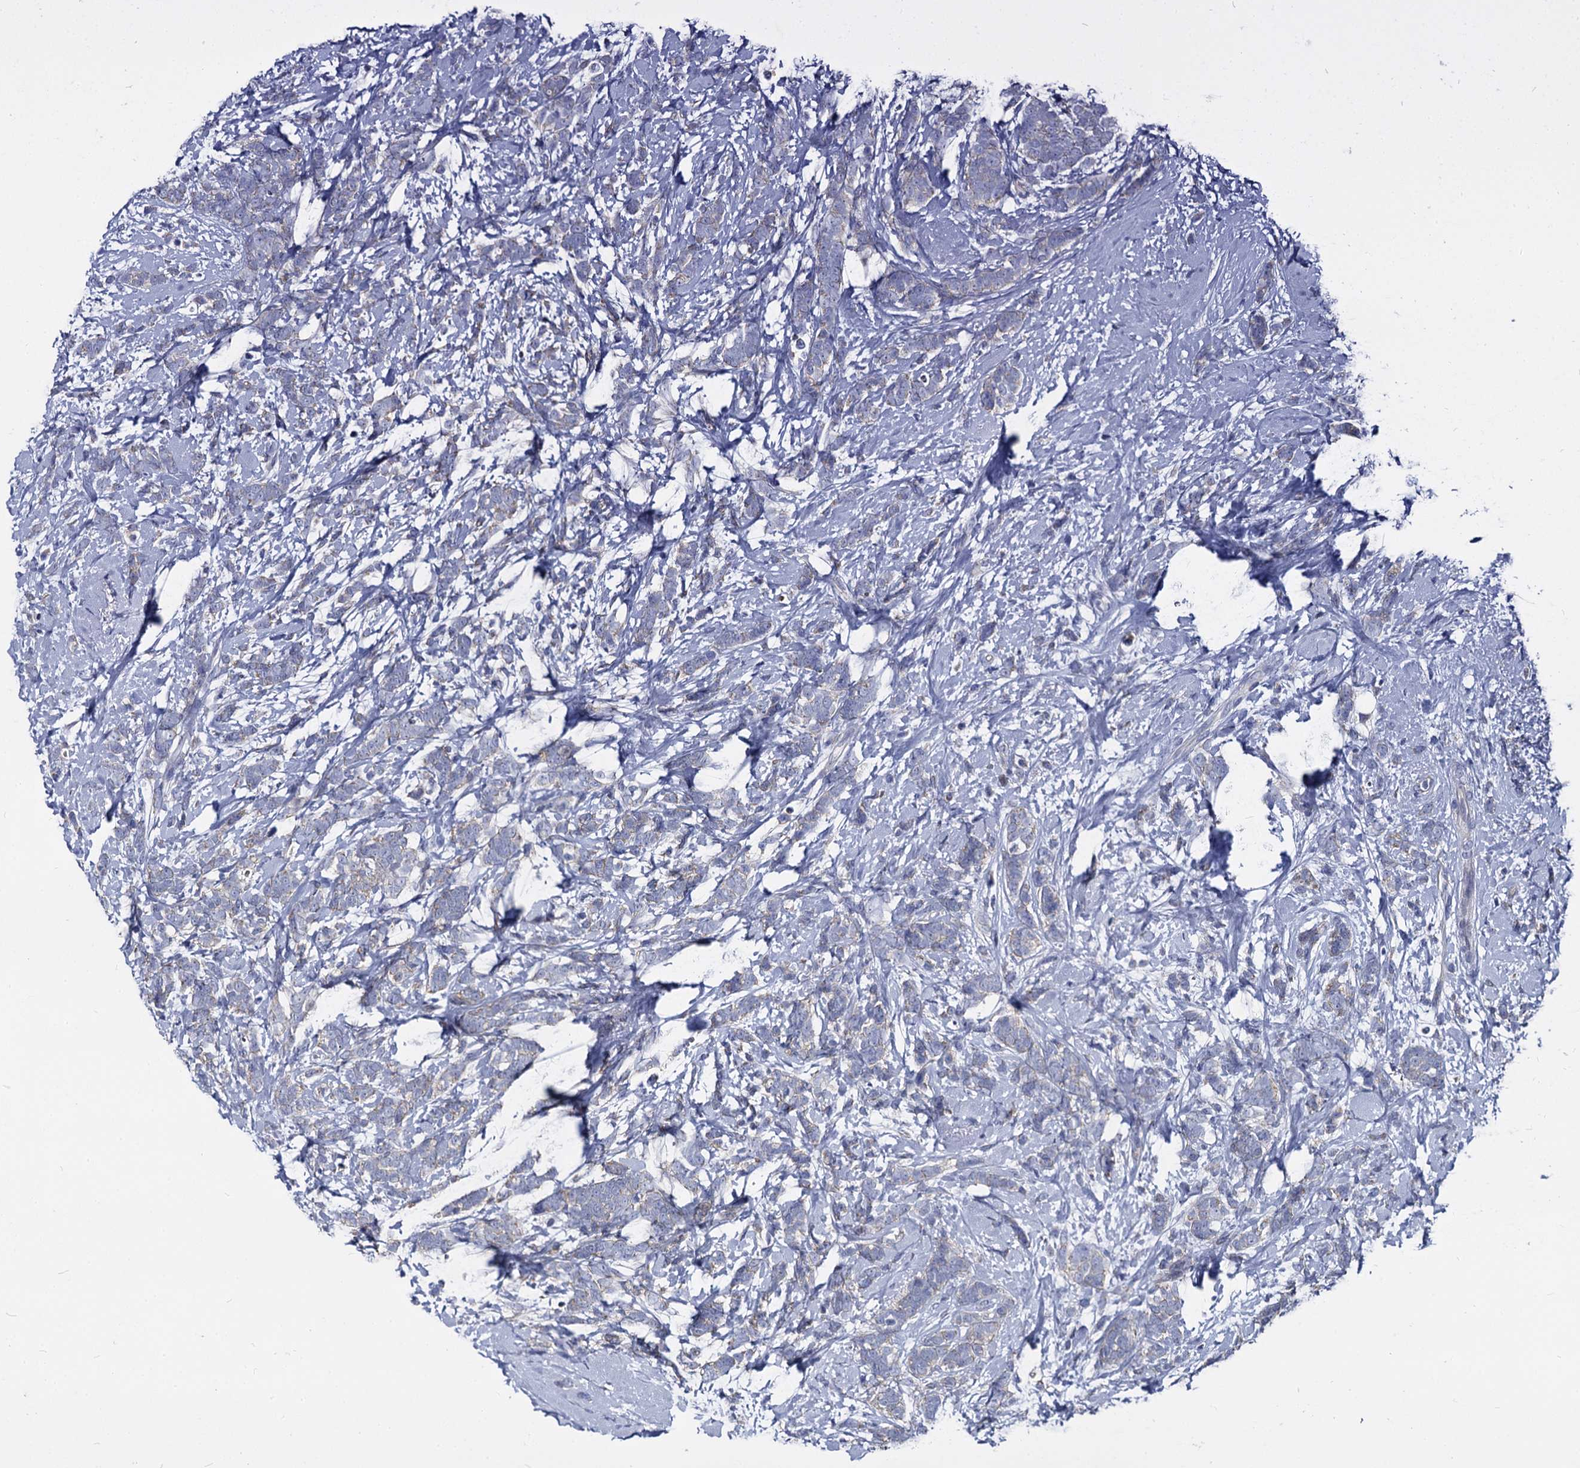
{"staining": {"intensity": "negative", "quantity": "none", "location": "none"}, "tissue": "breast cancer", "cell_type": "Tumor cells", "image_type": "cancer", "snomed": [{"axis": "morphology", "description": "Lobular carcinoma"}, {"axis": "topography", "description": "Breast"}], "caption": "This is an immunohistochemistry histopathology image of lobular carcinoma (breast). There is no expression in tumor cells.", "gene": "PANX2", "patient": {"sex": "female", "age": 58}}